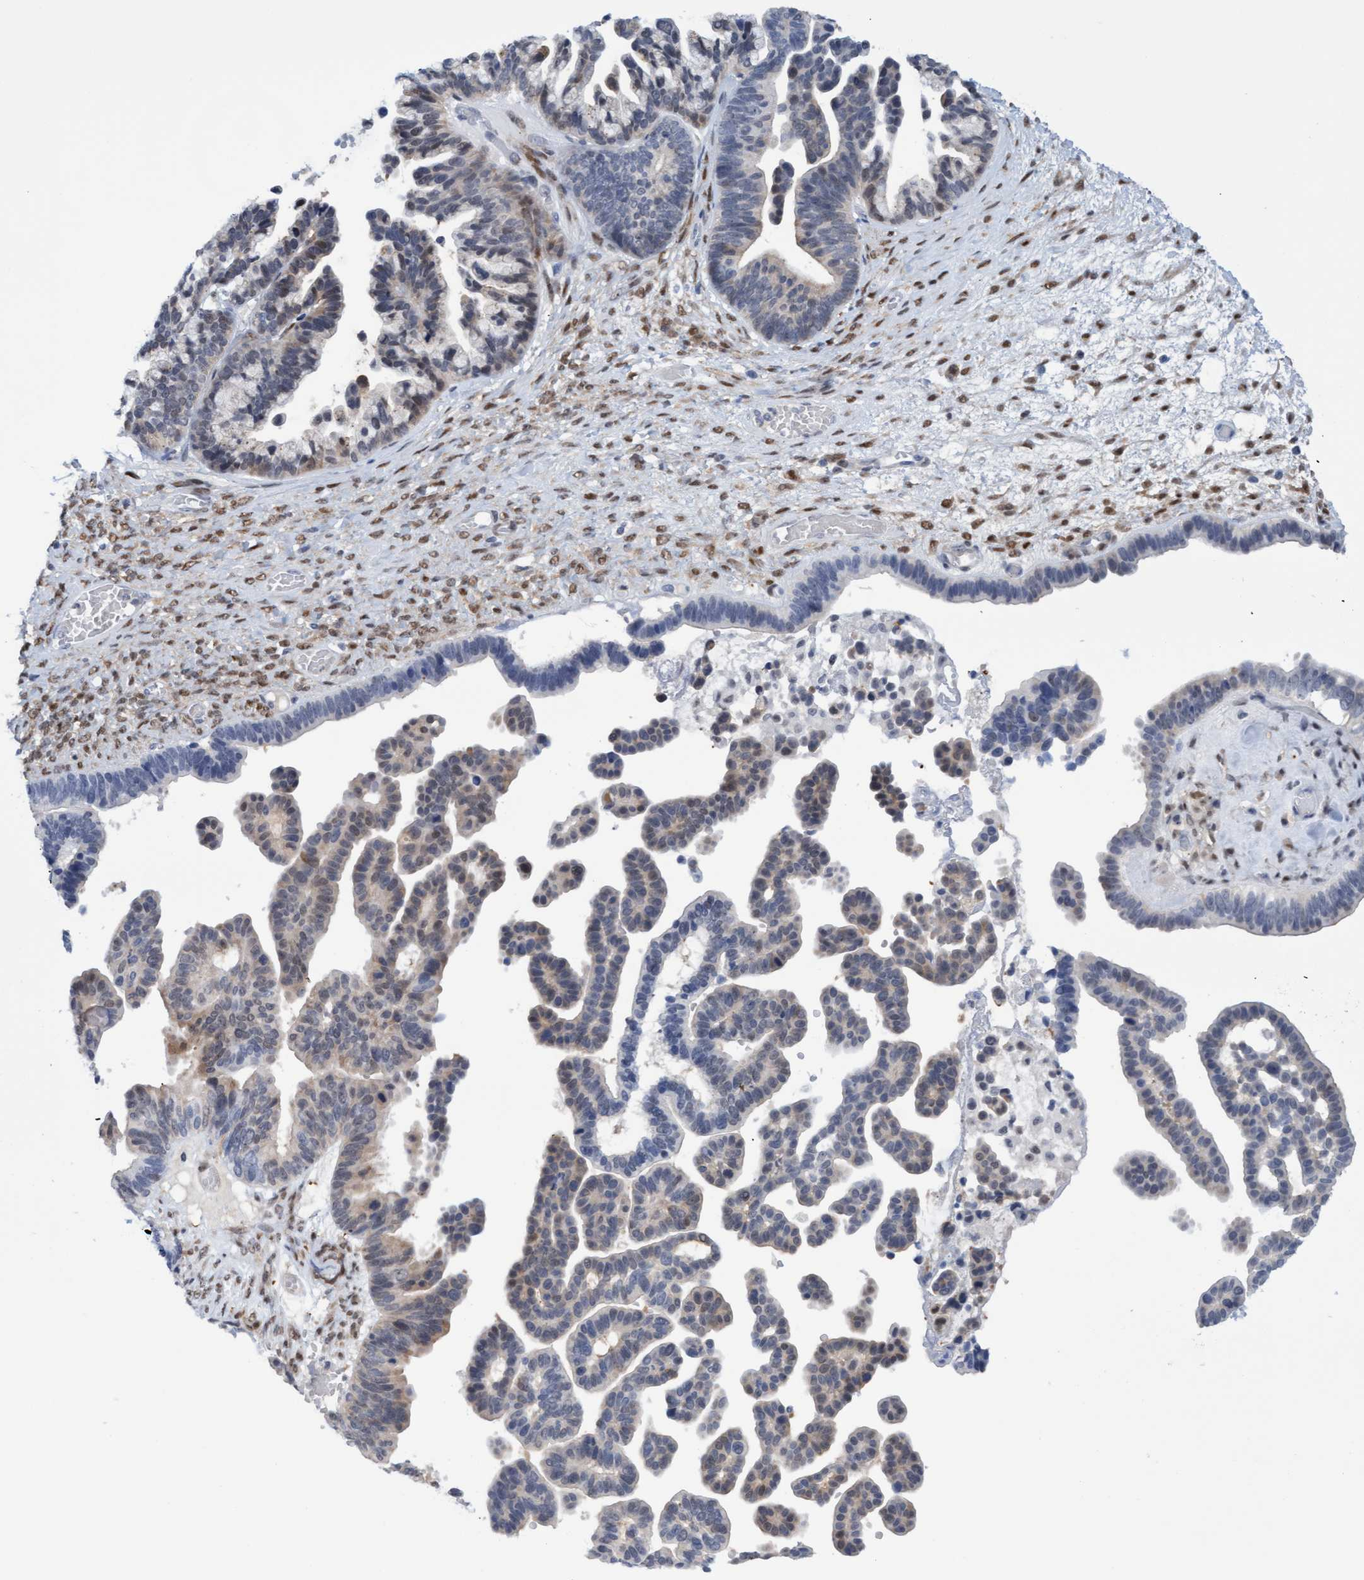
{"staining": {"intensity": "weak", "quantity": "<25%", "location": "cytoplasmic/membranous"}, "tissue": "ovarian cancer", "cell_type": "Tumor cells", "image_type": "cancer", "snomed": [{"axis": "morphology", "description": "Cystadenocarcinoma, serous, NOS"}, {"axis": "topography", "description": "Ovary"}], "caption": "Tumor cells show no significant staining in ovarian cancer (serous cystadenocarcinoma).", "gene": "PINX1", "patient": {"sex": "female", "age": 56}}